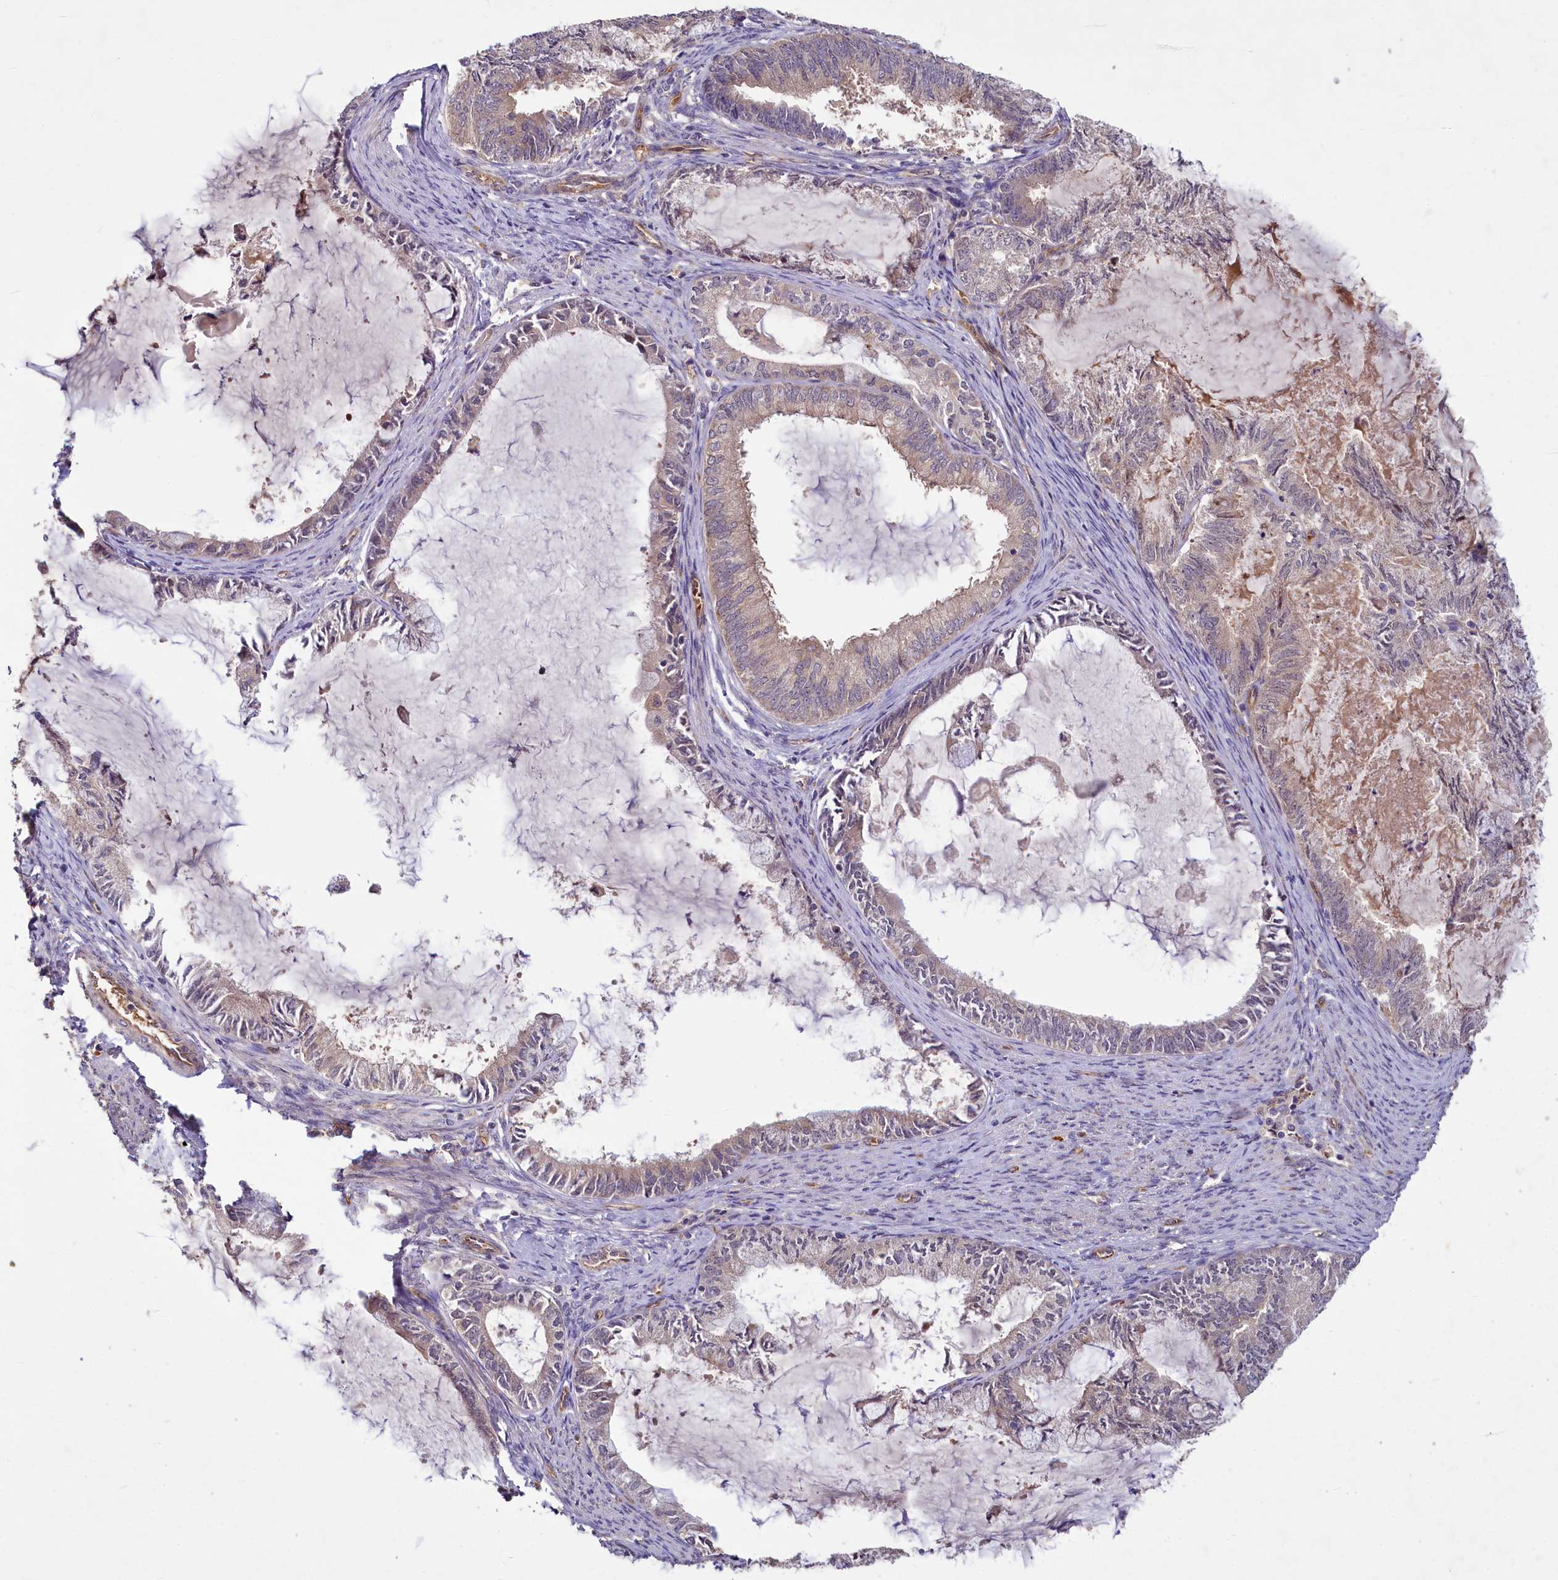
{"staining": {"intensity": "negative", "quantity": "none", "location": "none"}, "tissue": "endometrial cancer", "cell_type": "Tumor cells", "image_type": "cancer", "snomed": [{"axis": "morphology", "description": "Adenocarcinoma, NOS"}, {"axis": "topography", "description": "Endometrium"}], "caption": "The immunohistochemistry micrograph has no significant staining in tumor cells of endometrial adenocarcinoma tissue.", "gene": "PKN2", "patient": {"sex": "female", "age": 86}}